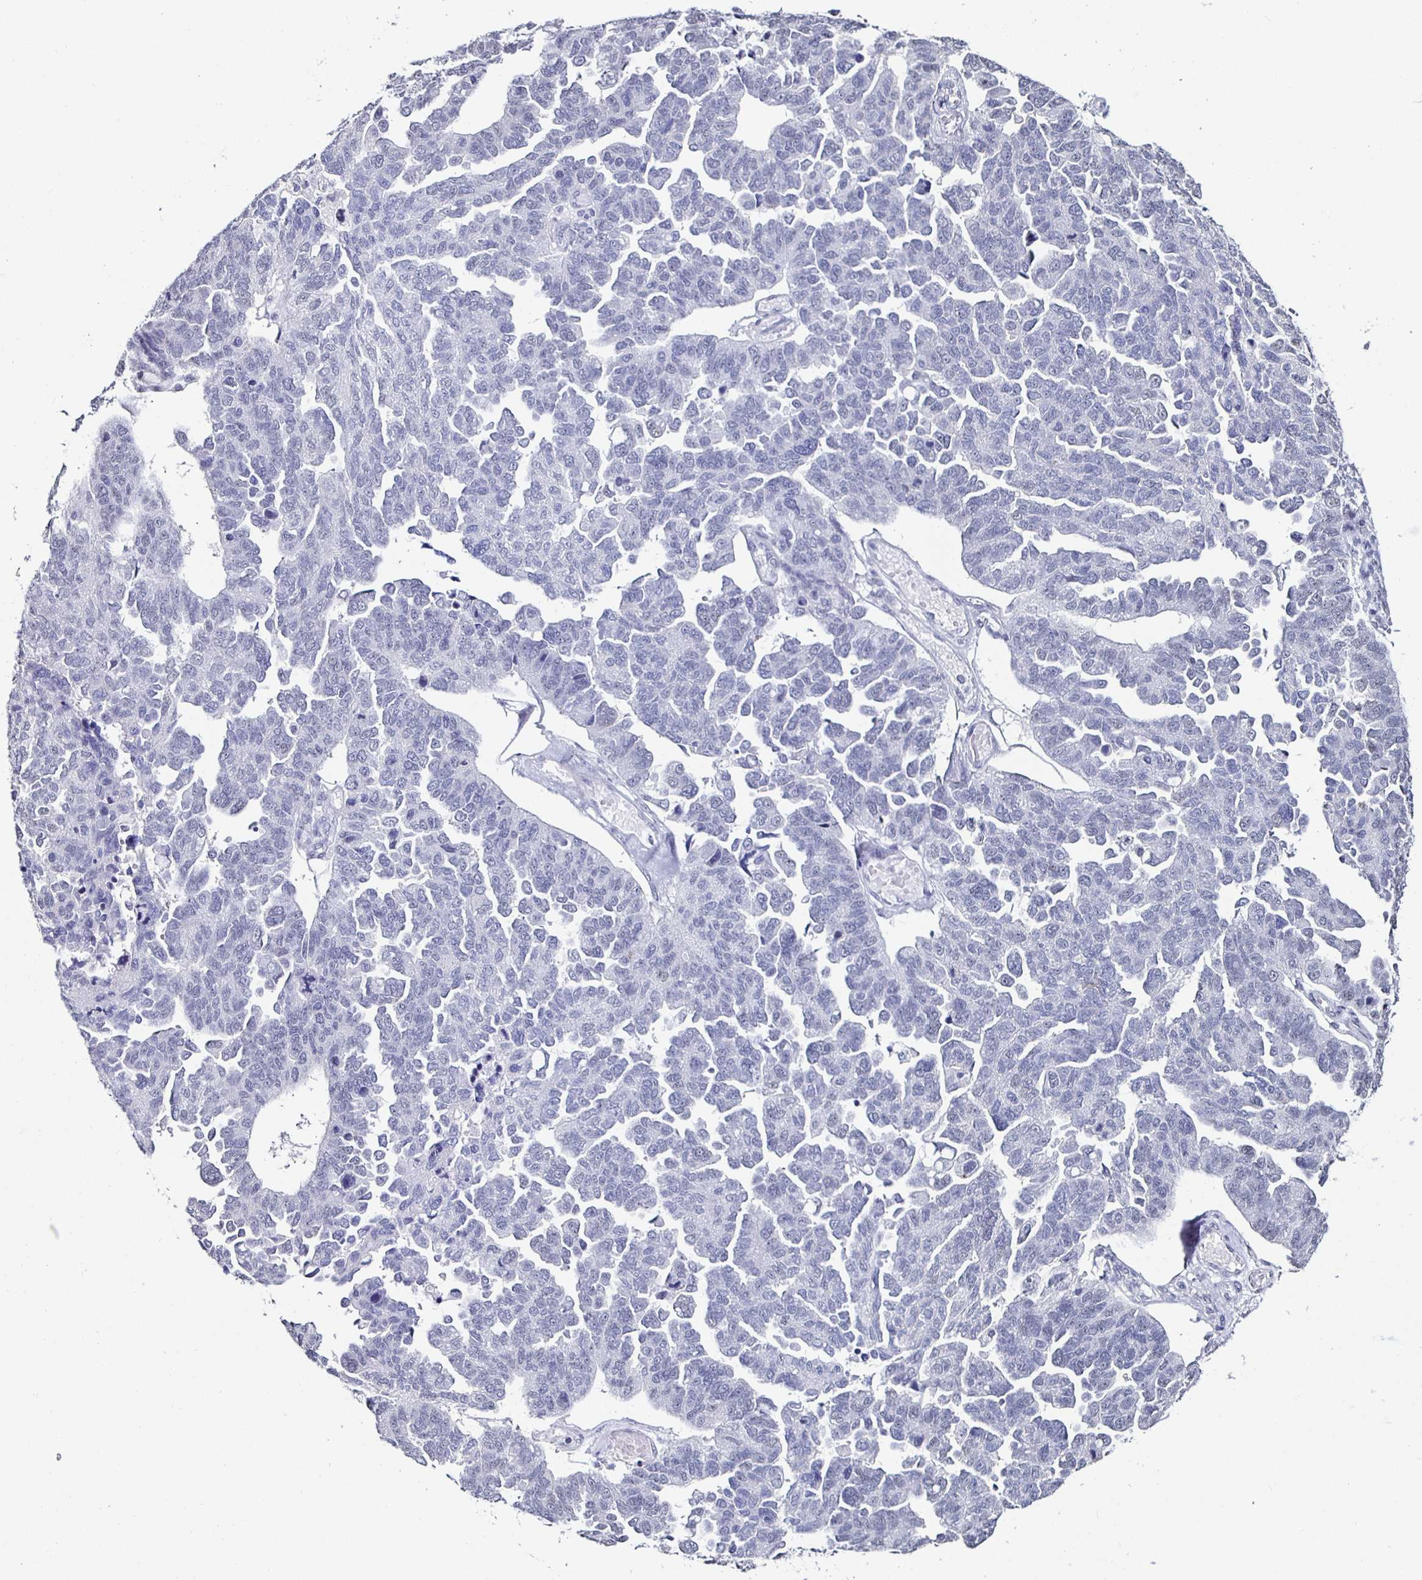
{"staining": {"intensity": "moderate", "quantity": "25%-75%", "location": "nuclear"}, "tissue": "ovarian cancer", "cell_type": "Tumor cells", "image_type": "cancer", "snomed": [{"axis": "morphology", "description": "Cystadenocarcinoma, serous, NOS"}, {"axis": "topography", "description": "Ovary"}], "caption": "IHC micrograph of neoplastic tissue: human ovarian cancer stained using immunohistochemistry (IHC) demonstrates medium levels of moderate protein expression localized specifically in the nuclear of tumor cells, appearing as a nuclear brown color.", "gene": "DDX39B", "patient": {"sex": "female", "age": 64}}